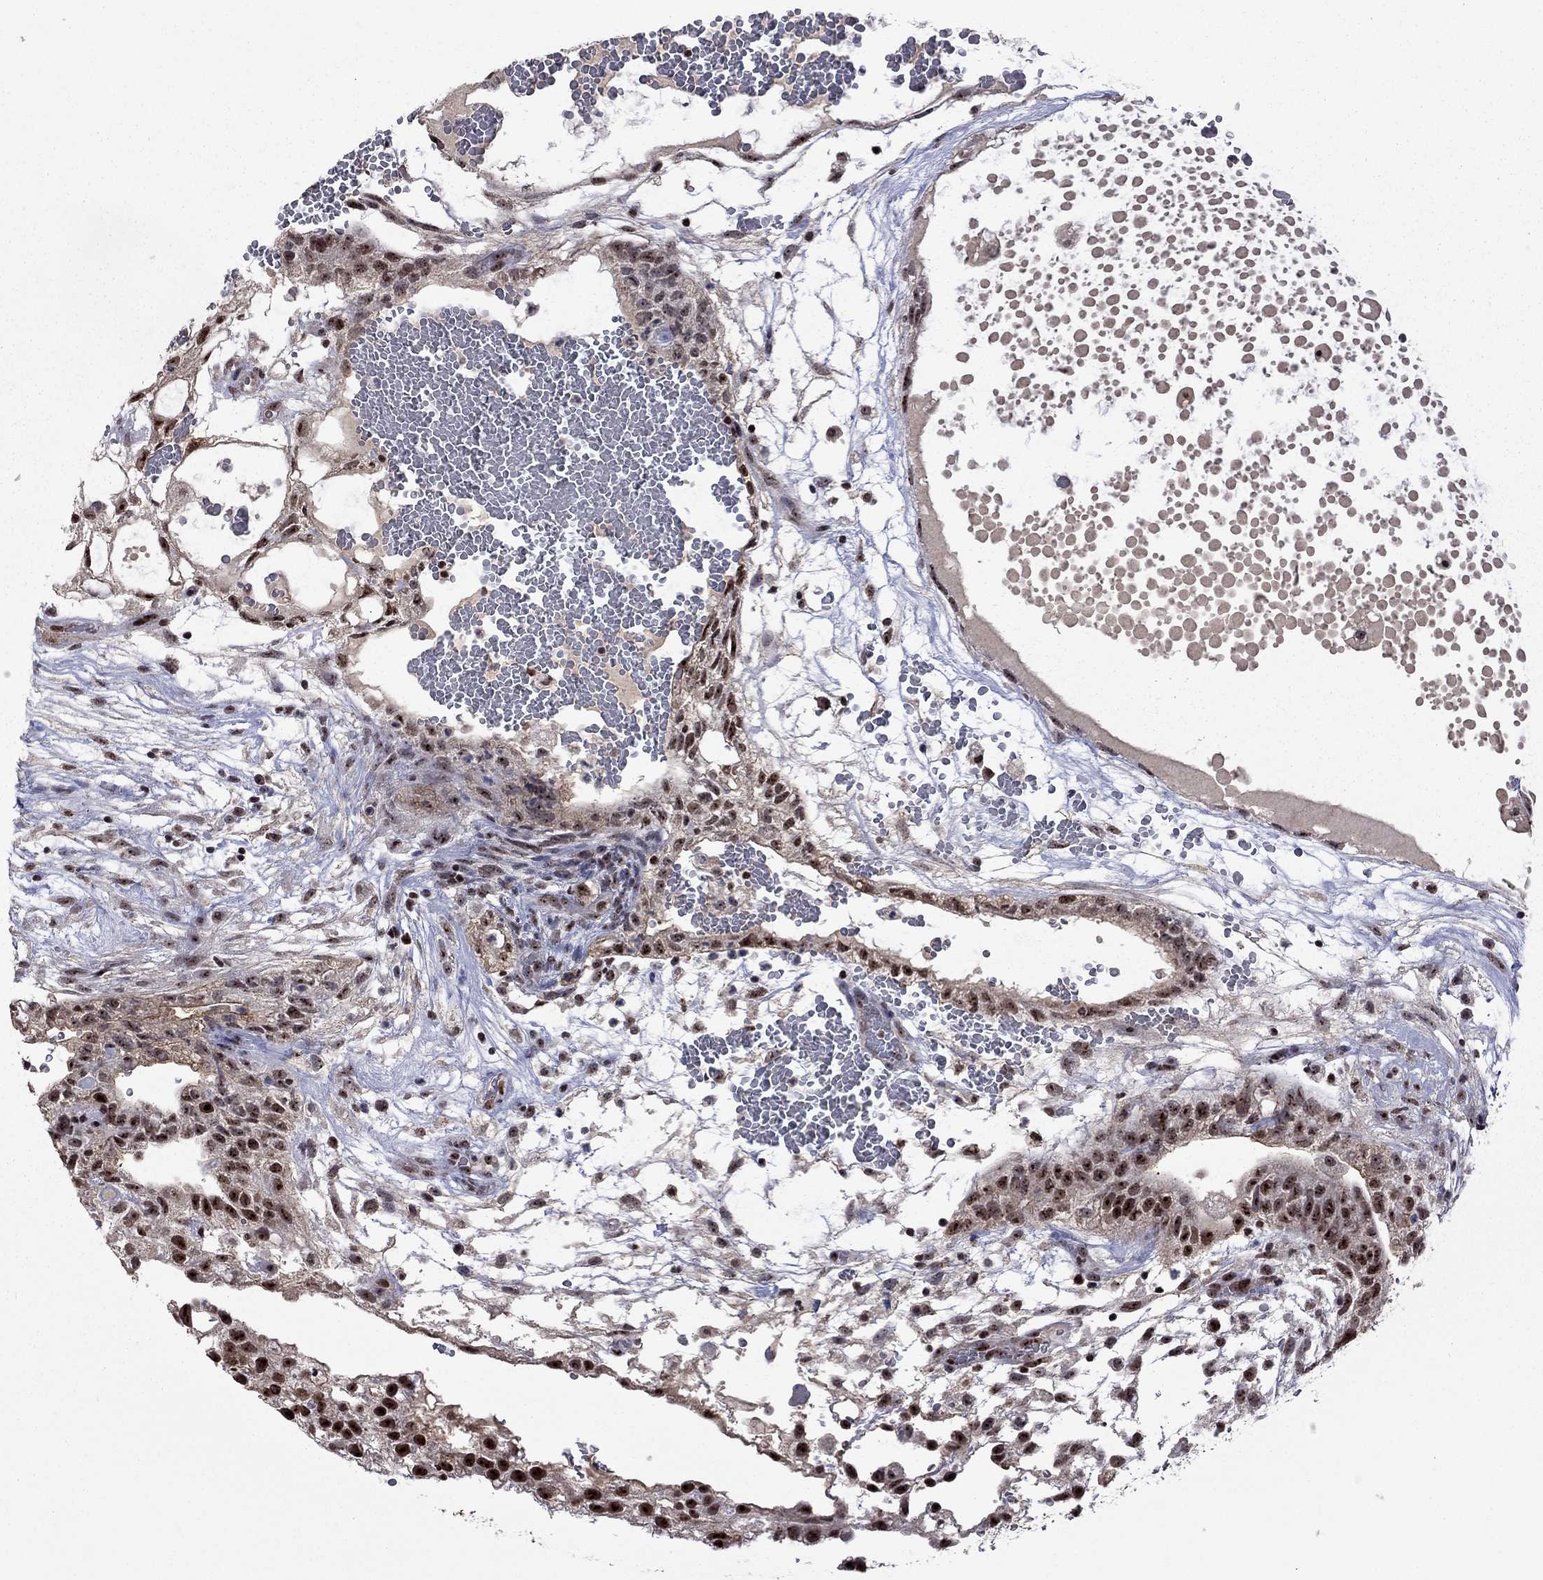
{"staining": {"intensity": "strong", "quantity": ">75%", "location": "nuclear"}, "tissue": "testis cancer", "cell_type": "Tumor cells", "image_type": "cancer", "snomed": [{"axis": "morphology", "description": "Normal tissue, NOS"}, {"axis": "morphology", "description": "Carcinoma, Embryonal, NOS"}, {"axis": "topography", "description": "Testis"}], "caption": "Tumor cells show high levels of strong nuclear staining in about >75% of cells in embryonal carcinoma (testis).", "gene": "SPOUT1", "patient": {"sex": "male", "age": 32}}